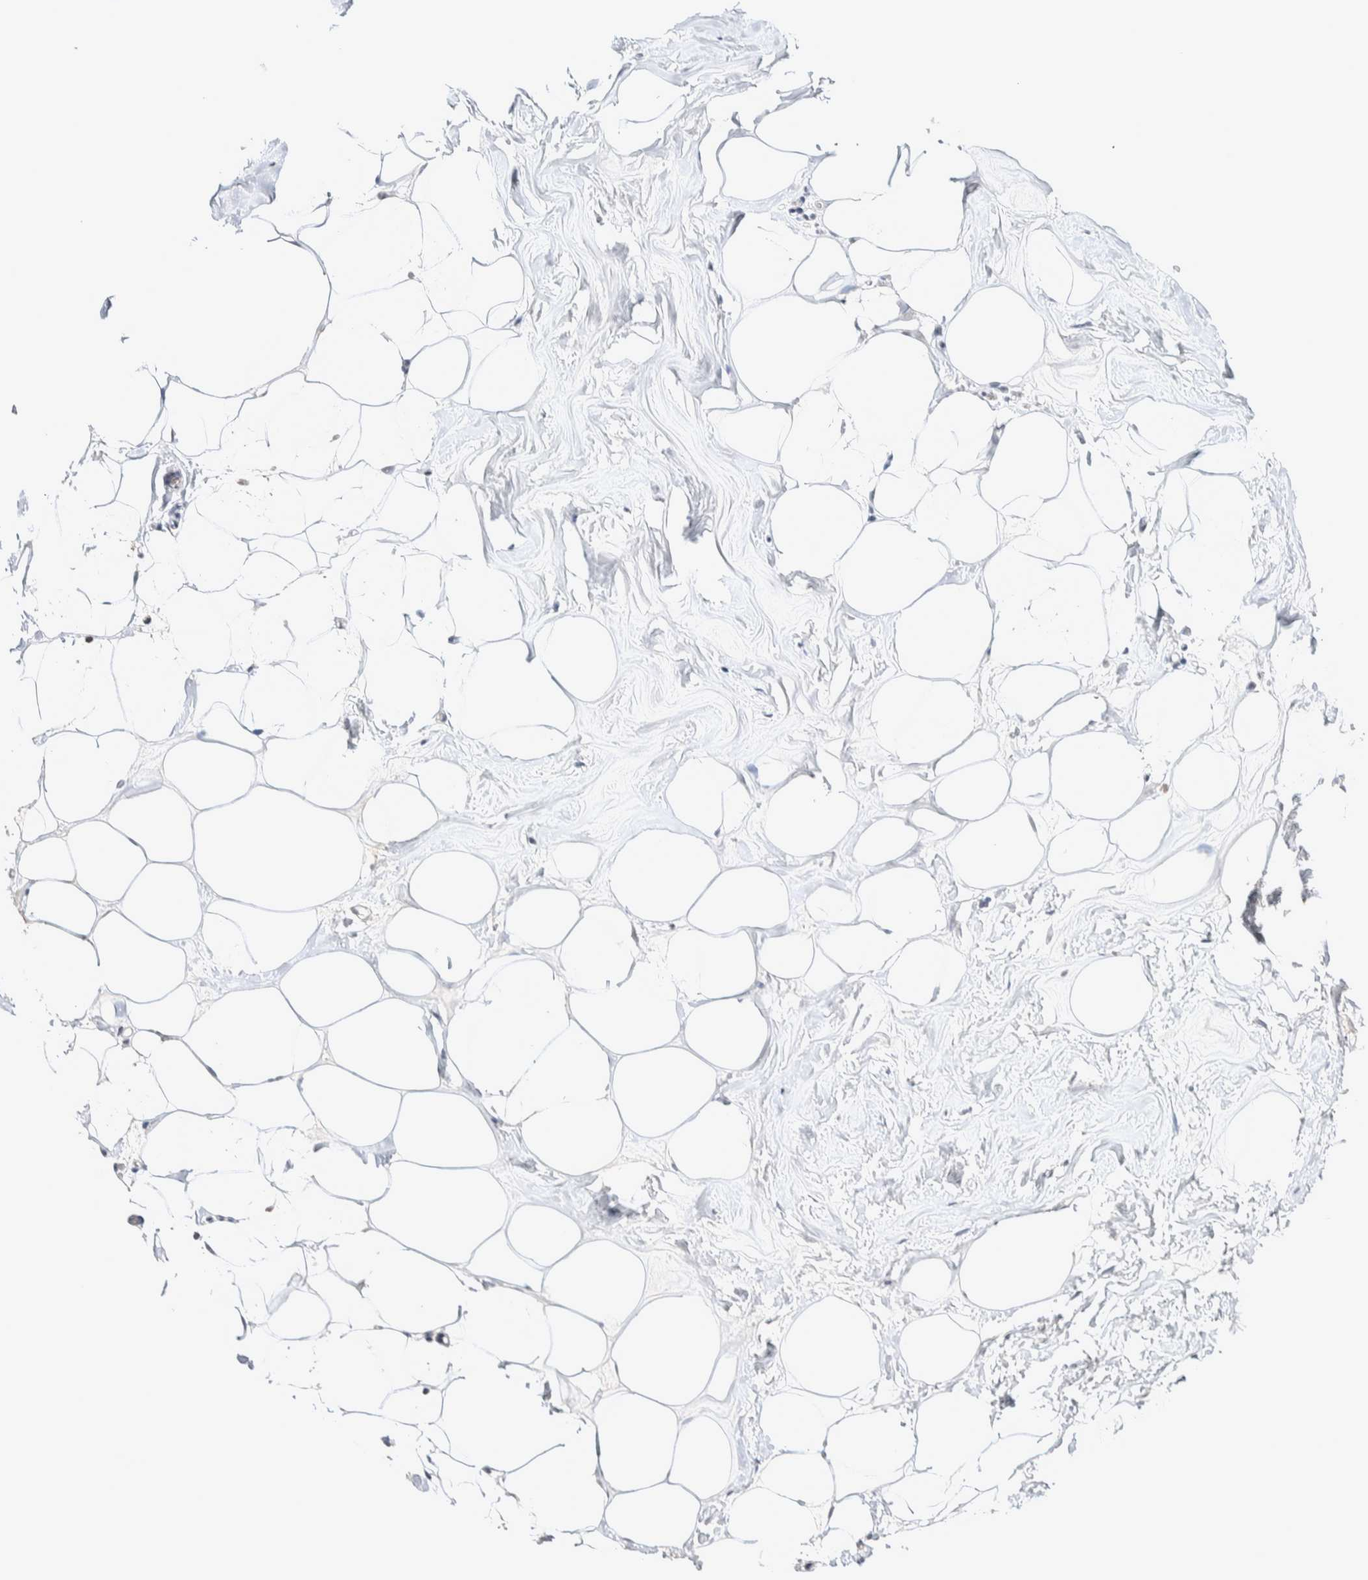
{"staining": {"intensity": "negative", "quantity": "none", "location": "none"}, "tissue": "adipose tissue", "cell_type": "Adipocytes", "image_type": "normal", "snomed": [{"axis": "morphology", "description": "Normal tissue, NOS"}, {"axis": "morphology", "description": "Fibrosis, NOS"}, {"axis": "topography", "description": "Breast"}, {"axis": "topography", "description": "Adipose tissue"}], "caption": "The micrograph demonstrates no staining of adipocytes in unremarkable adipose tissue. Nuclei are stained in blue.", "gene": "CRAT", "patient": {"sex": "female", "age": 39}}